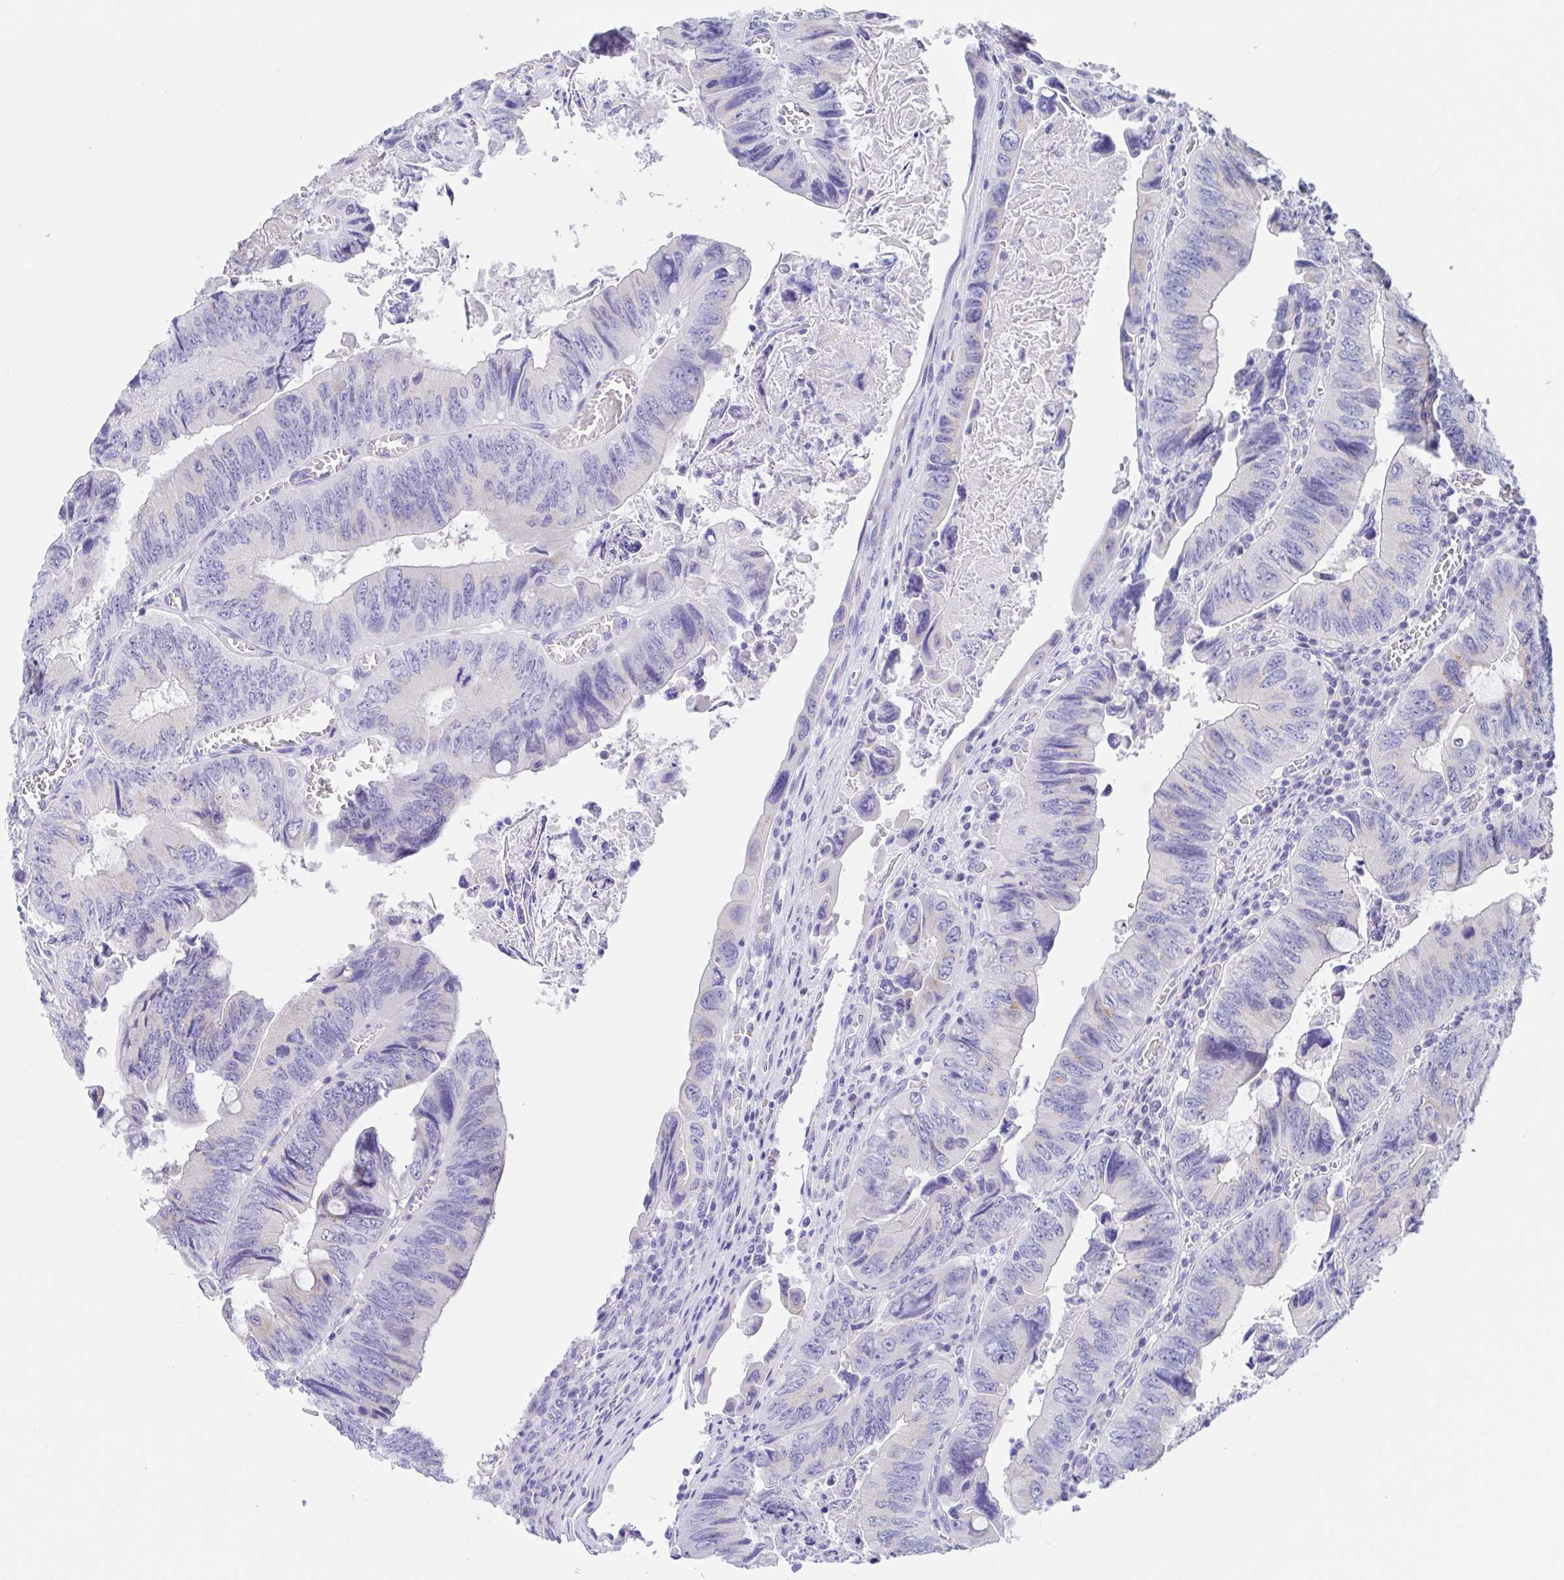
{"staining": {"intensity": "negative", "quantity": "none", "location": "none"}, "tissue": "colorectal cancer", "cell_type": "Tumor cells", "image_type": "cancer", "snomed": [{"axis": "morphology", "description": "Adenocarcinoma, NOS"}, {"axis": "topography", "description": "Colon"}], "caption": "IHC histopathology image of colorectal cancer (adenocarcinoma) stained for a protein (brown), which shows no staining in tumor cells.", "gene": "SCG3", "patient": {"sex": "female", "age": 84}}